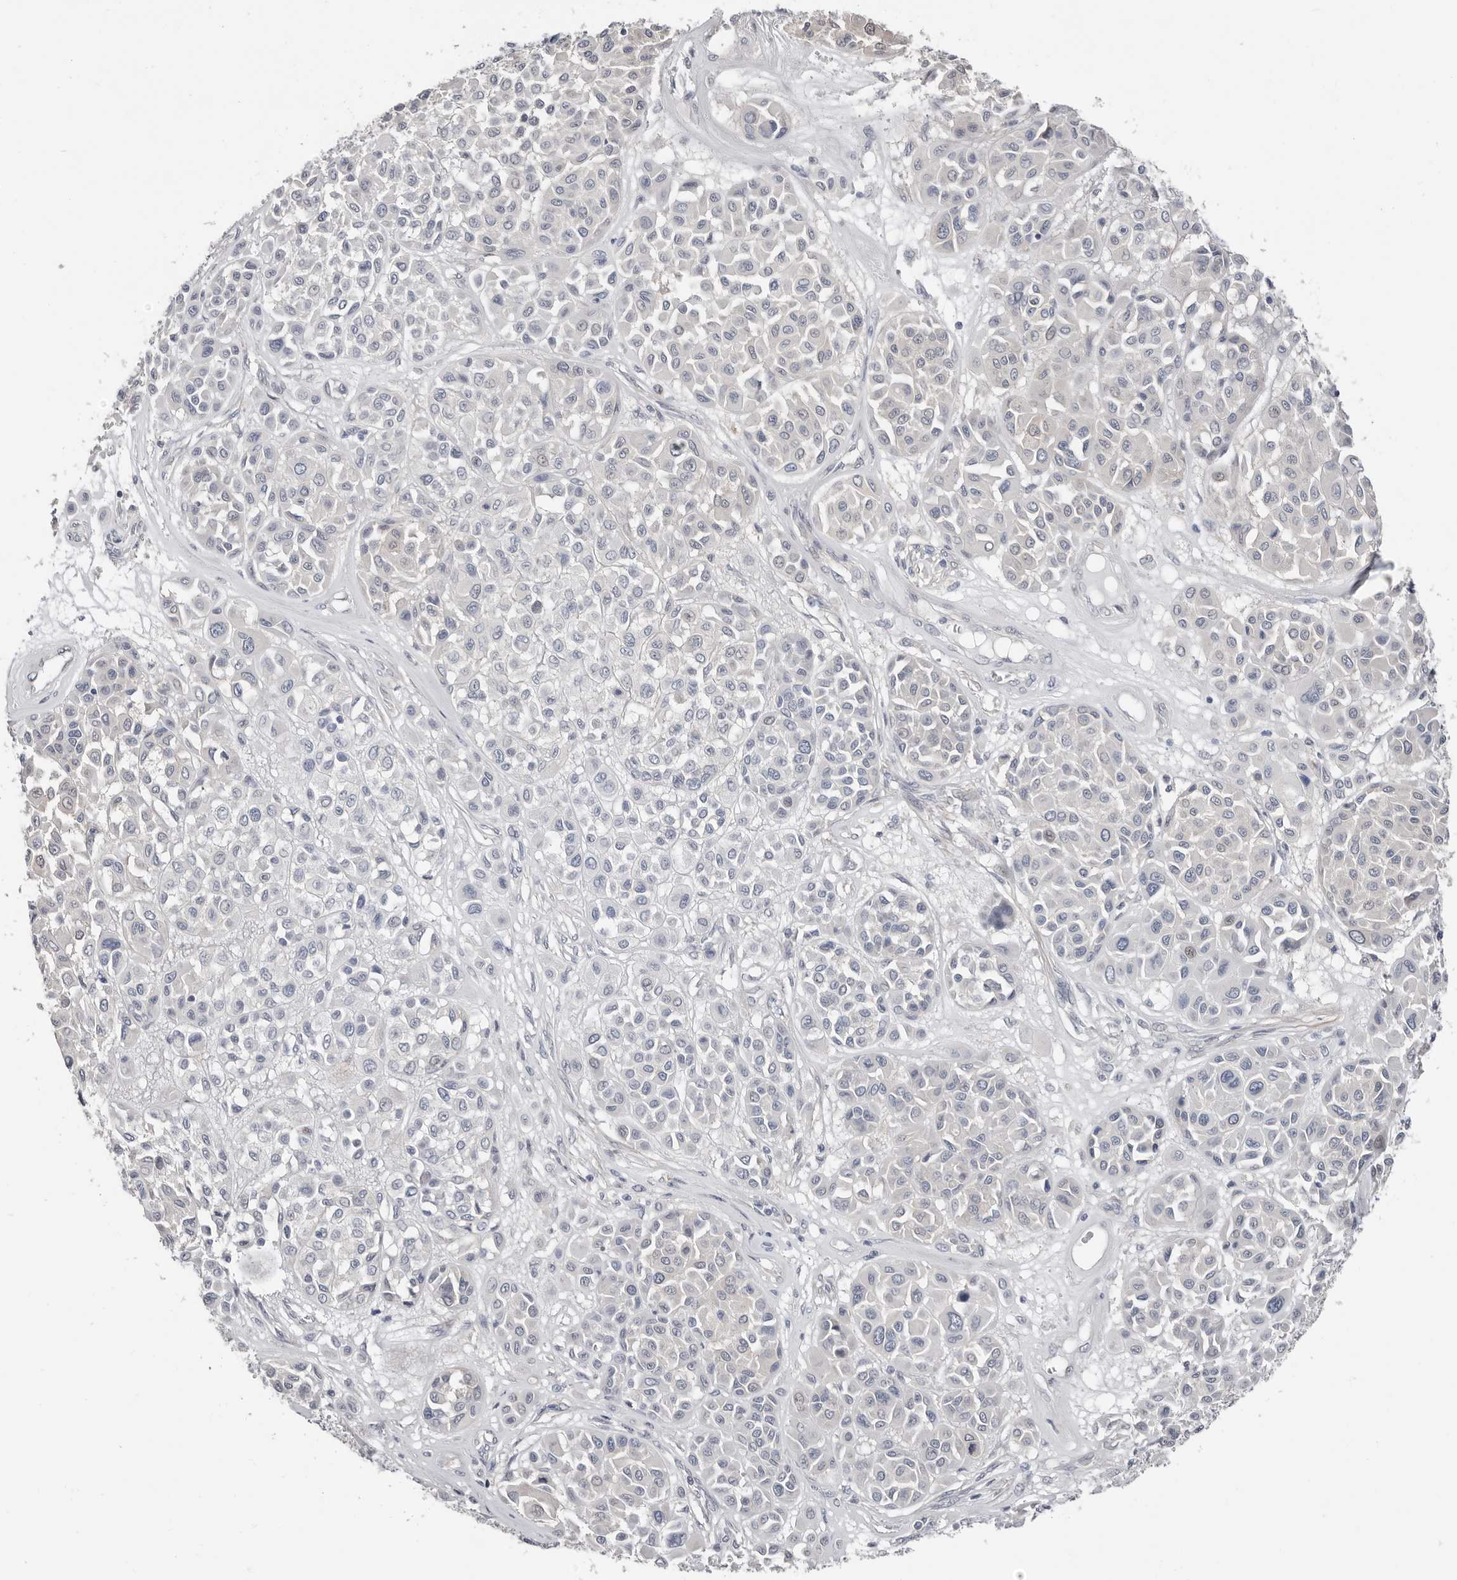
{"staining": {"intensity": "negative", "quantity": "none", "location": "none"}, "tissue": "melanoma", "cell_type": "Tumor cells", "image_type": "cancer", "snomed": [{"axis": "morphology", "description": "Malignant melanoma, Metastatic site"}, {"axis": "topography", "description": "Soft tissue"}], "caption": "A high-resolution histopathology image shows IHC staining of melanoma, which shows no significant positivity in tumor cells.", "gene": "ASRGL1", "patient": {"sex": "male", "age": 41}}